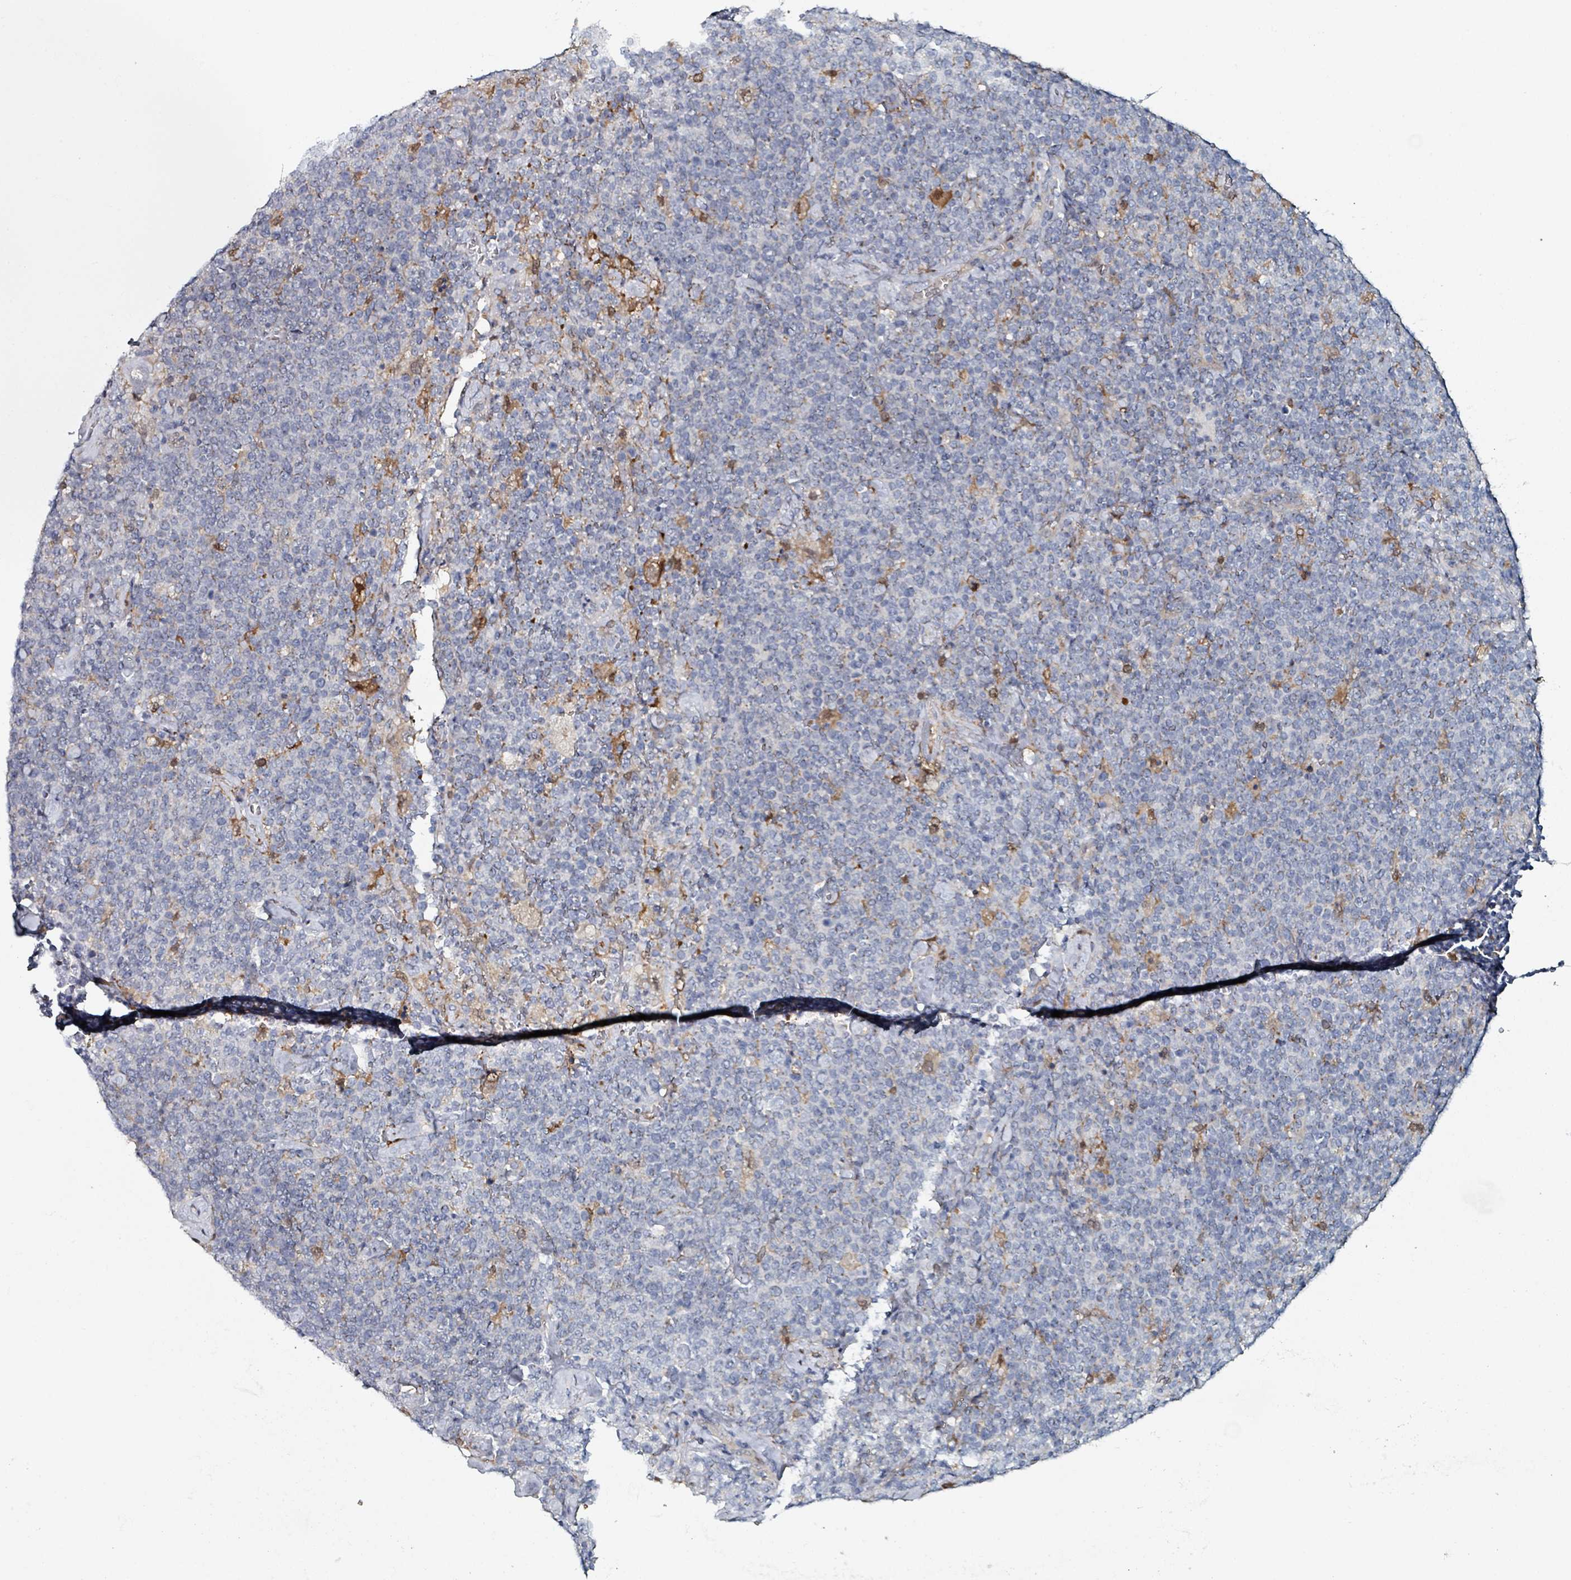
{"staining": {"intensity": "negative", "quantity": "none", "location": "none"}, "tissue": "lymphoma", "cell_type": "Tumor cells", "image_type": "cancer", "snomed": [{"axis": "morphology", "description": "Malignant lymphoma, non-Hodgkin's type, High grade"}, {"axis": "topography", "description": "Lymph node"}], "caption": "The image displays no significant expression in tumor cells of malignant lymphoma, non-Hodgkin's type (high-grade). (DAB (3,3'-diaminobenzidine) IHC visualized using brightfield microscopy, high magnification).", "gene": "B3GAT3", "patient": {"sex": "male", "age": 61}}